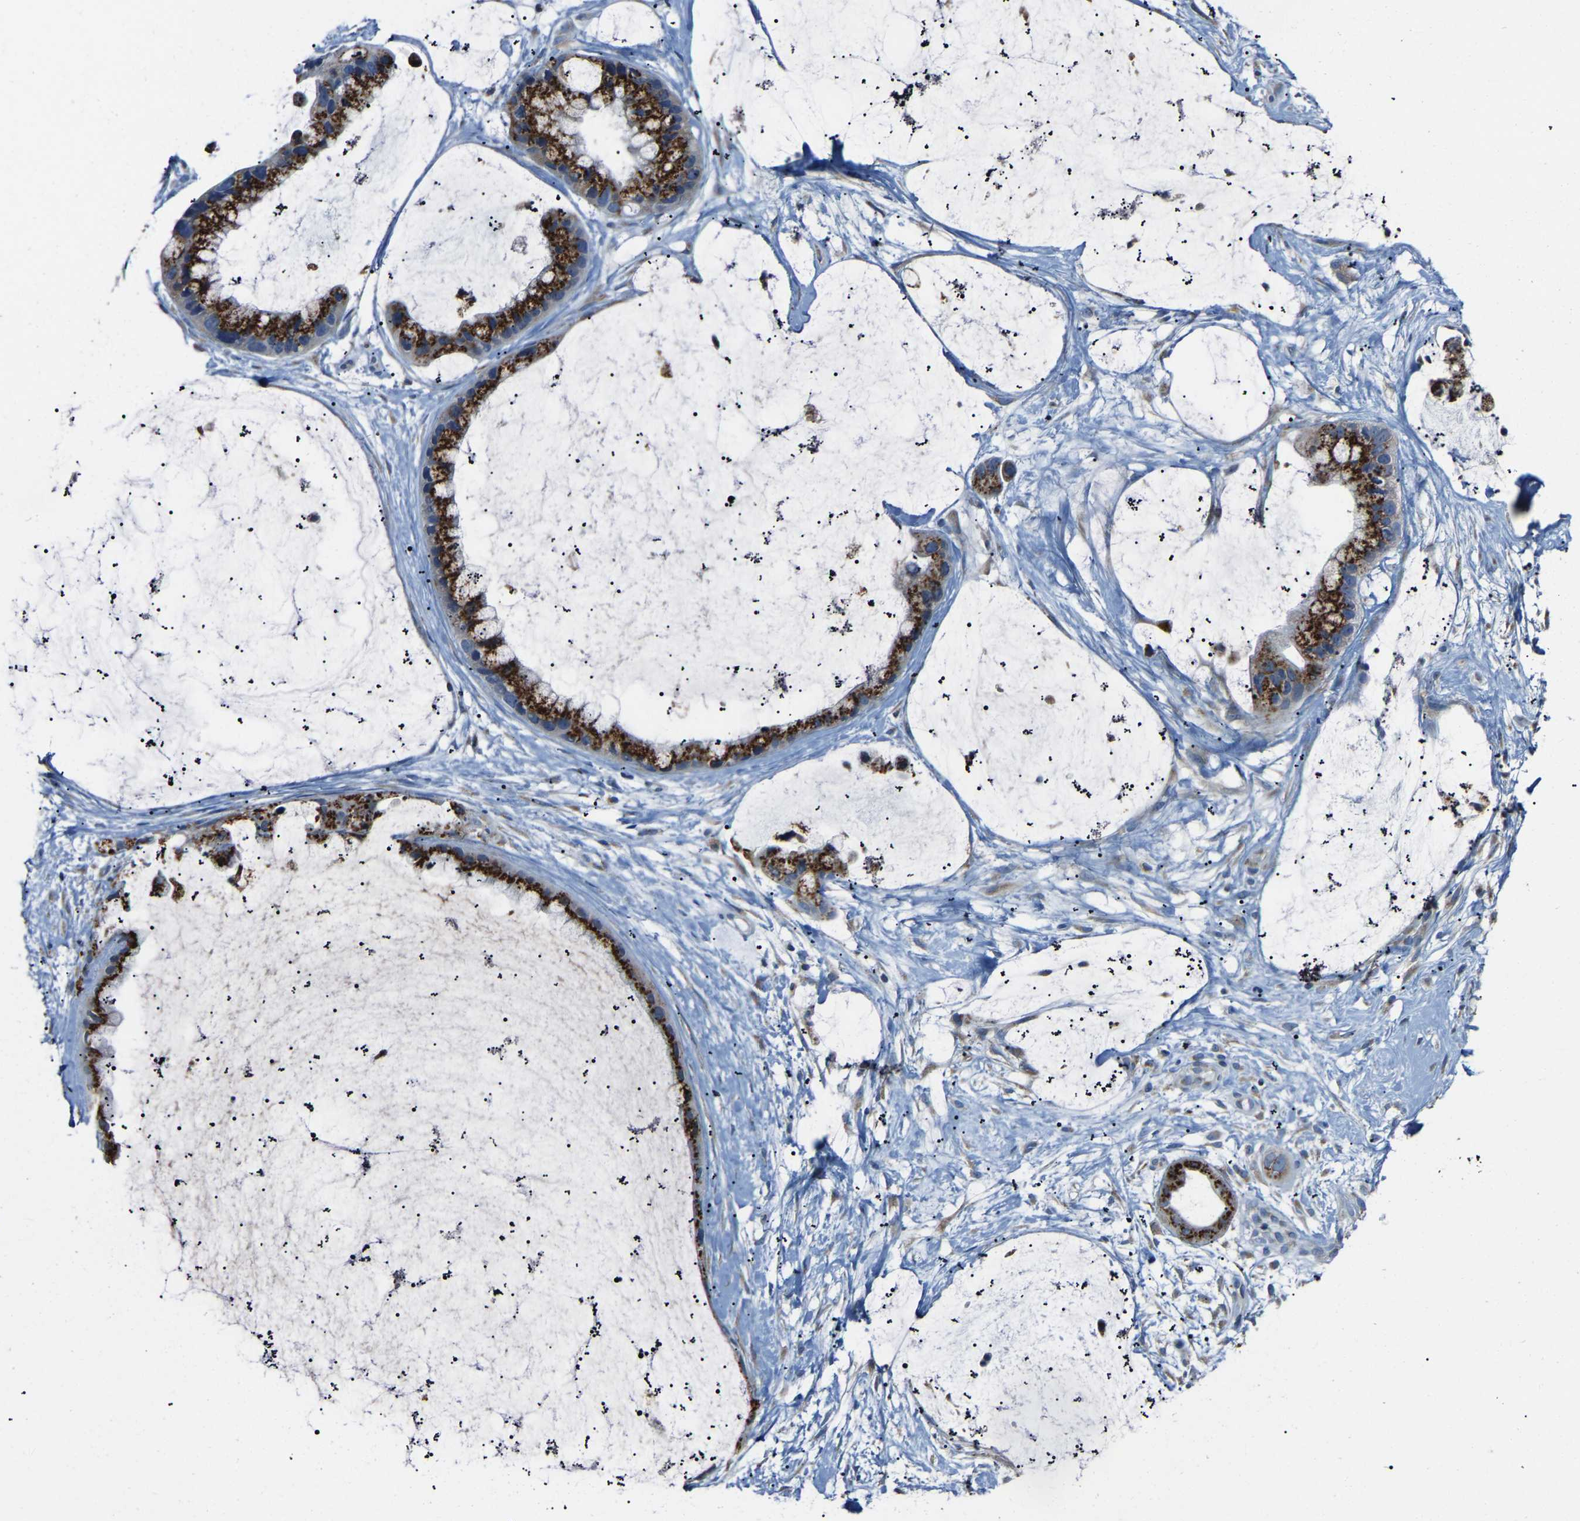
{"staining": {"intensity": "strong", "quantity": ">75%", "location": "cytoplasmic/membranous"}, "tissue": "ovarian cancer", "cell_type": "Tumor cells", "image_type": "cancer", "snomed": [{"axis": "morphology", "description": "Cystadenocarcinoma, mucinous, NOS"}, {"axis": "topography", "description": "Ovary"}], "caption": "IHC of human ovarian cancer (mucinous cystadenocarcinoma) exhibits high levels of strong cytoplasmic/membranous positivity in about >75% of tumor cells.", "gene": "CANT1", "patient": {"sex": "female", "age": 39}}